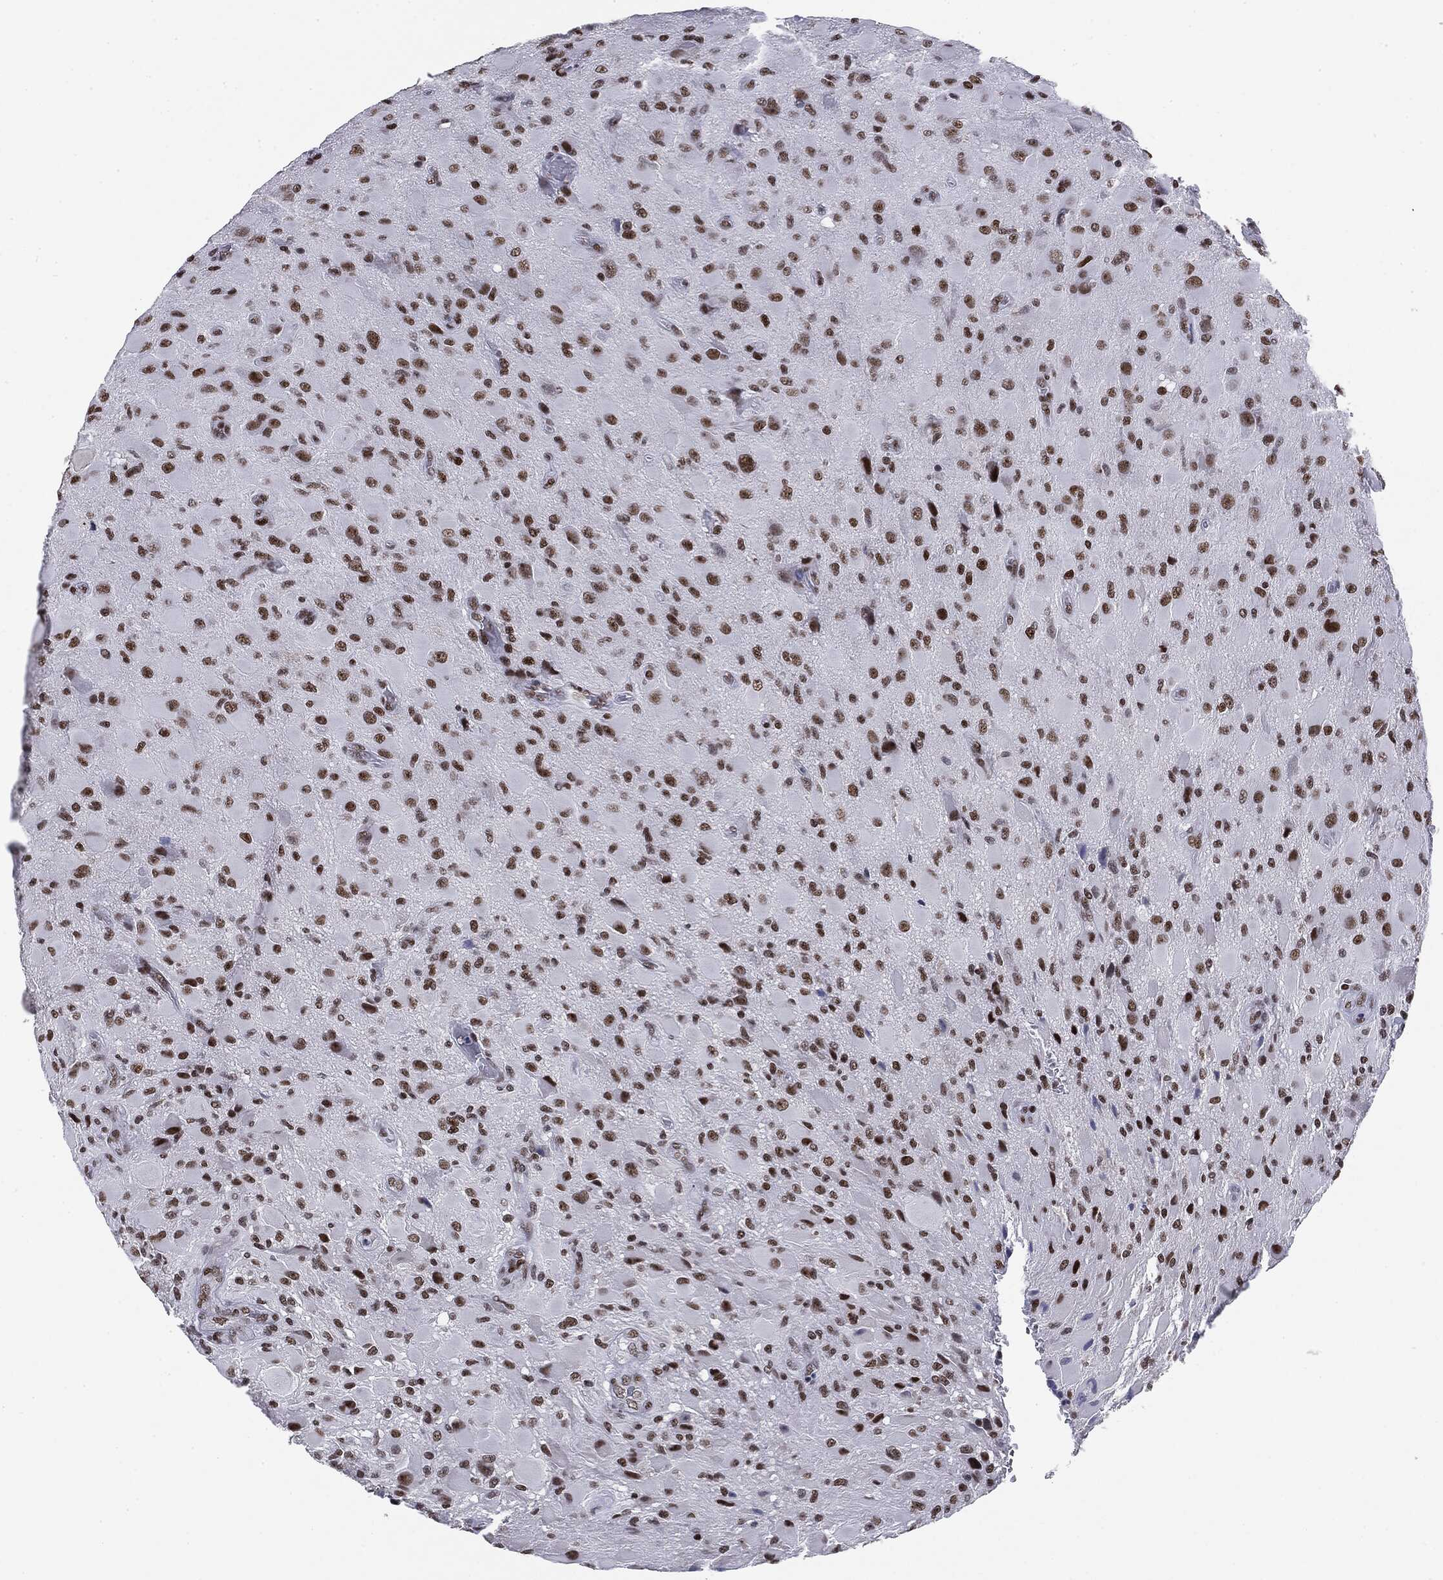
{"staining": {"intensity": "strong", "quantity": ">75%", "location": "nuclear"}, "tissue": "glioma", "cell_type": "Tumor cells", "image_type": "cancer", "snomed": [{"axis": "morphology", "description": "Glioma, malignant, High grade"}, {"axis": "topography", "description": "Cerebral cortex"}], "caption": "Human malignant high-grade glioma stained with a brown dye reveals strong nuclear positive expression in approximately >75% of tumor cells.", "gene": "MDC1", "patient": {"sex": "male", "age": 35}}